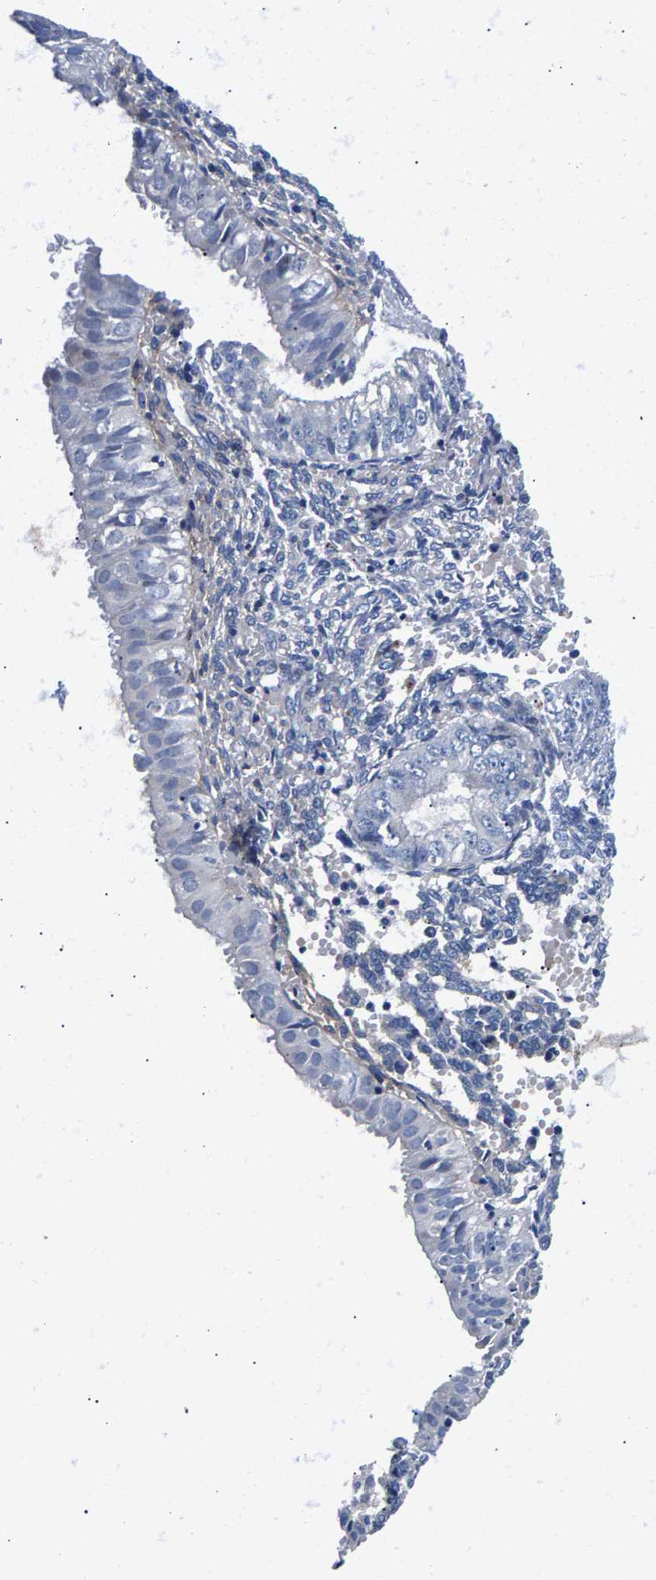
{"staining": {"intensity": "negative", "quantity": "none", "location": "none"}, "tissue": "endometrial cancer", "cell_type": "Tumor cells", "image_type": "cancer", "snomed": [{"axis": "morphology", "description": "Normal tissue, NOS"}, {"axis": "morphology", "description": "Adenocarcinoma, NOS"}, {"axis": "topography", "description": "Endometrium"}], "caption": "The image exhibits no staining of tumor cells in endometrial adenocarcinoma. (Brightfield microscopy of DAB (3,3'-diaminobenzidine) immunohistochemistry at high magnification).", "gene": "P2RY4", "patient": {"sex": "female", "age": 53}}